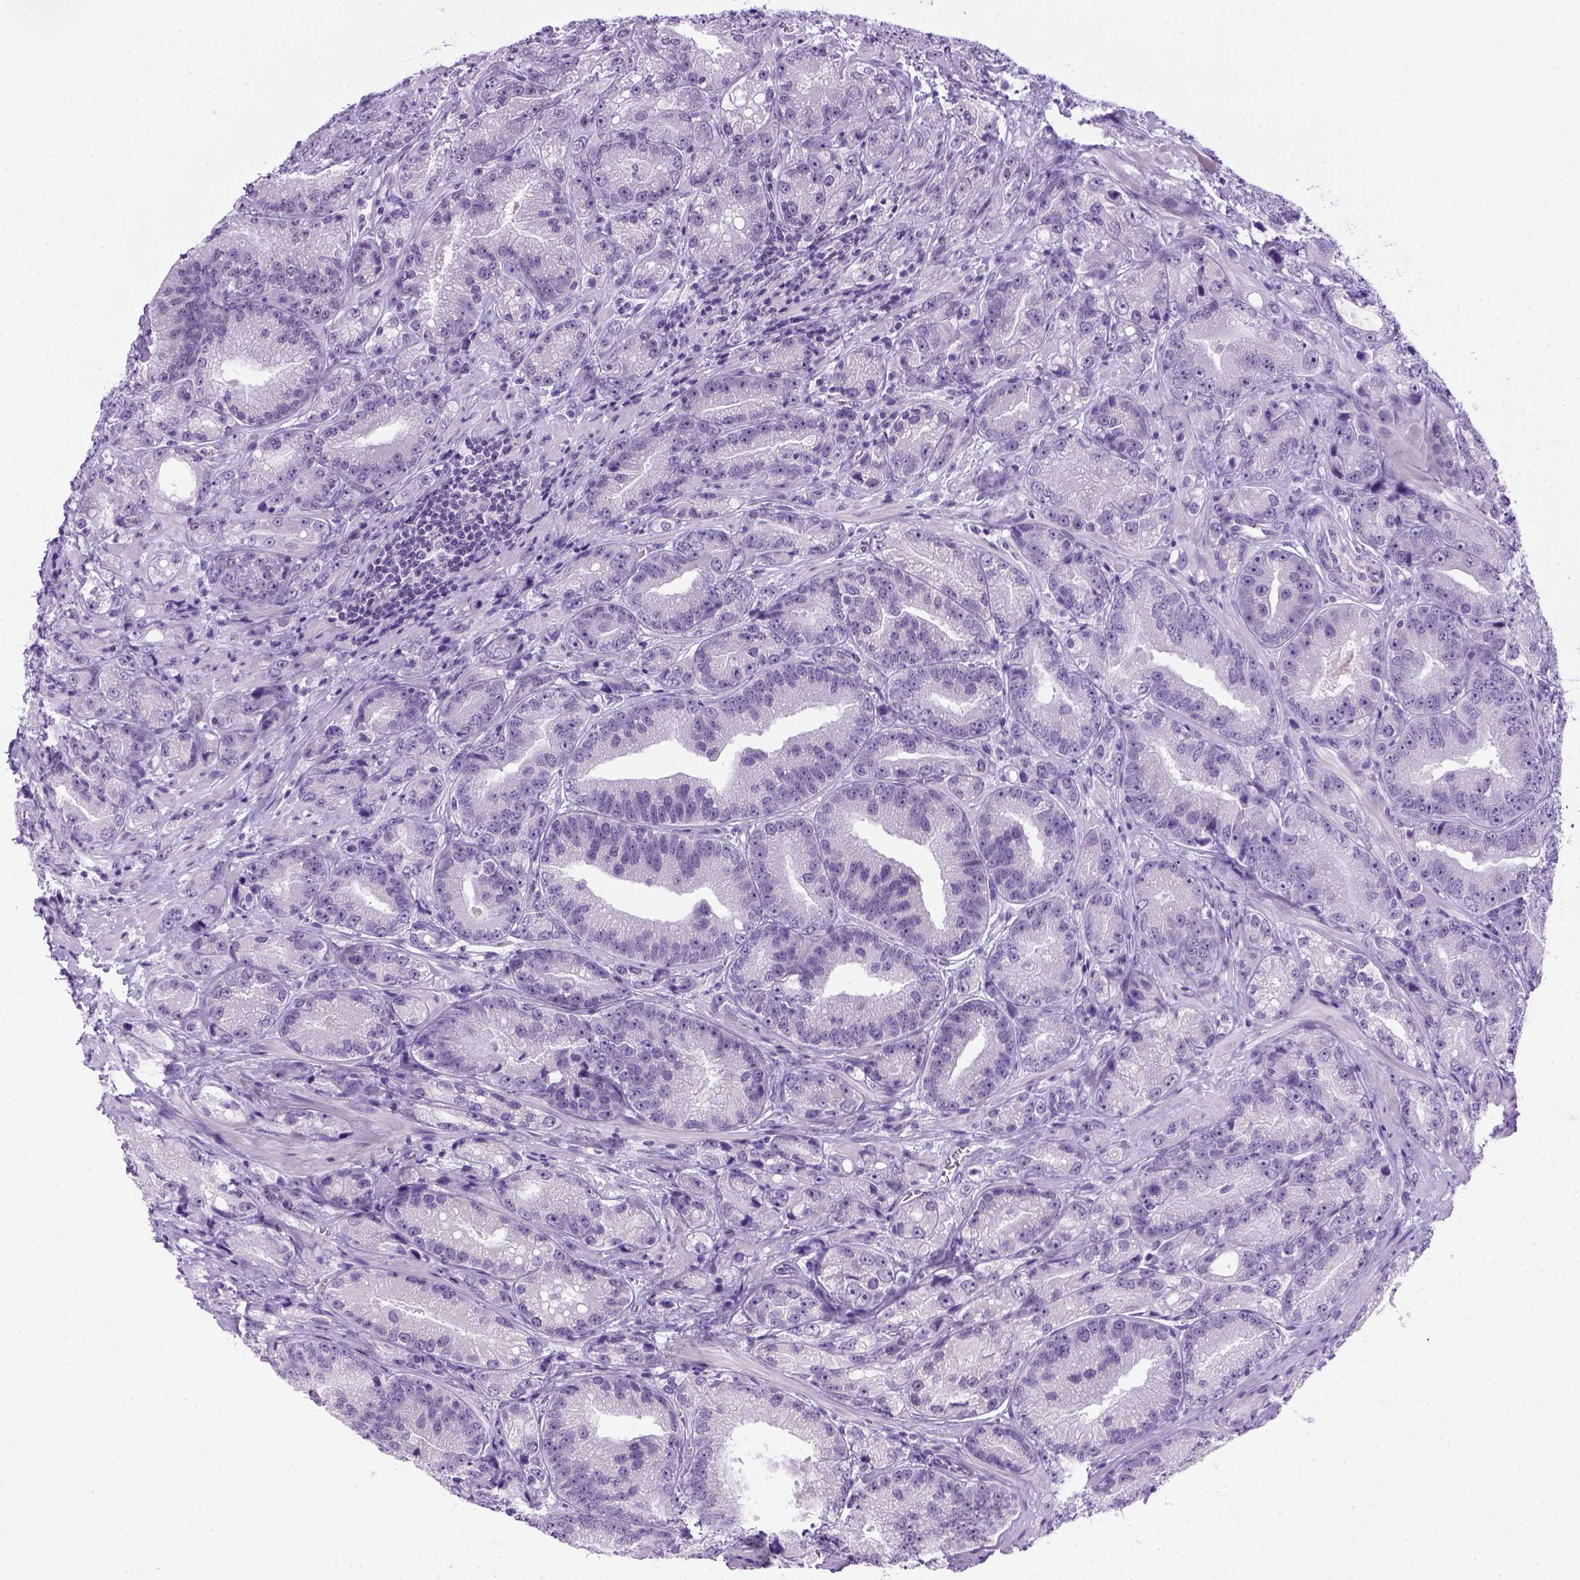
{"staining": {"intensity": "negative", "quantity": "none", "location": "none"}, "tissue": "prostate cancer", "cell_type": "Tumor cells", "image_type": "cancer", "snomed": [{"axis": "morphology", "description": "Adenocarcinoma, NOS"}, {"axis": "topography", "description": "Prostate"}], "caption": "IHC of adenocarcinoma (prostate) exhibits no positivity in tumor cells. (Immunohistochemistry, brightfield microscopy, high magnification).", "gene": "FAM184B", "patient": {"sex": "male", "age": 63}}